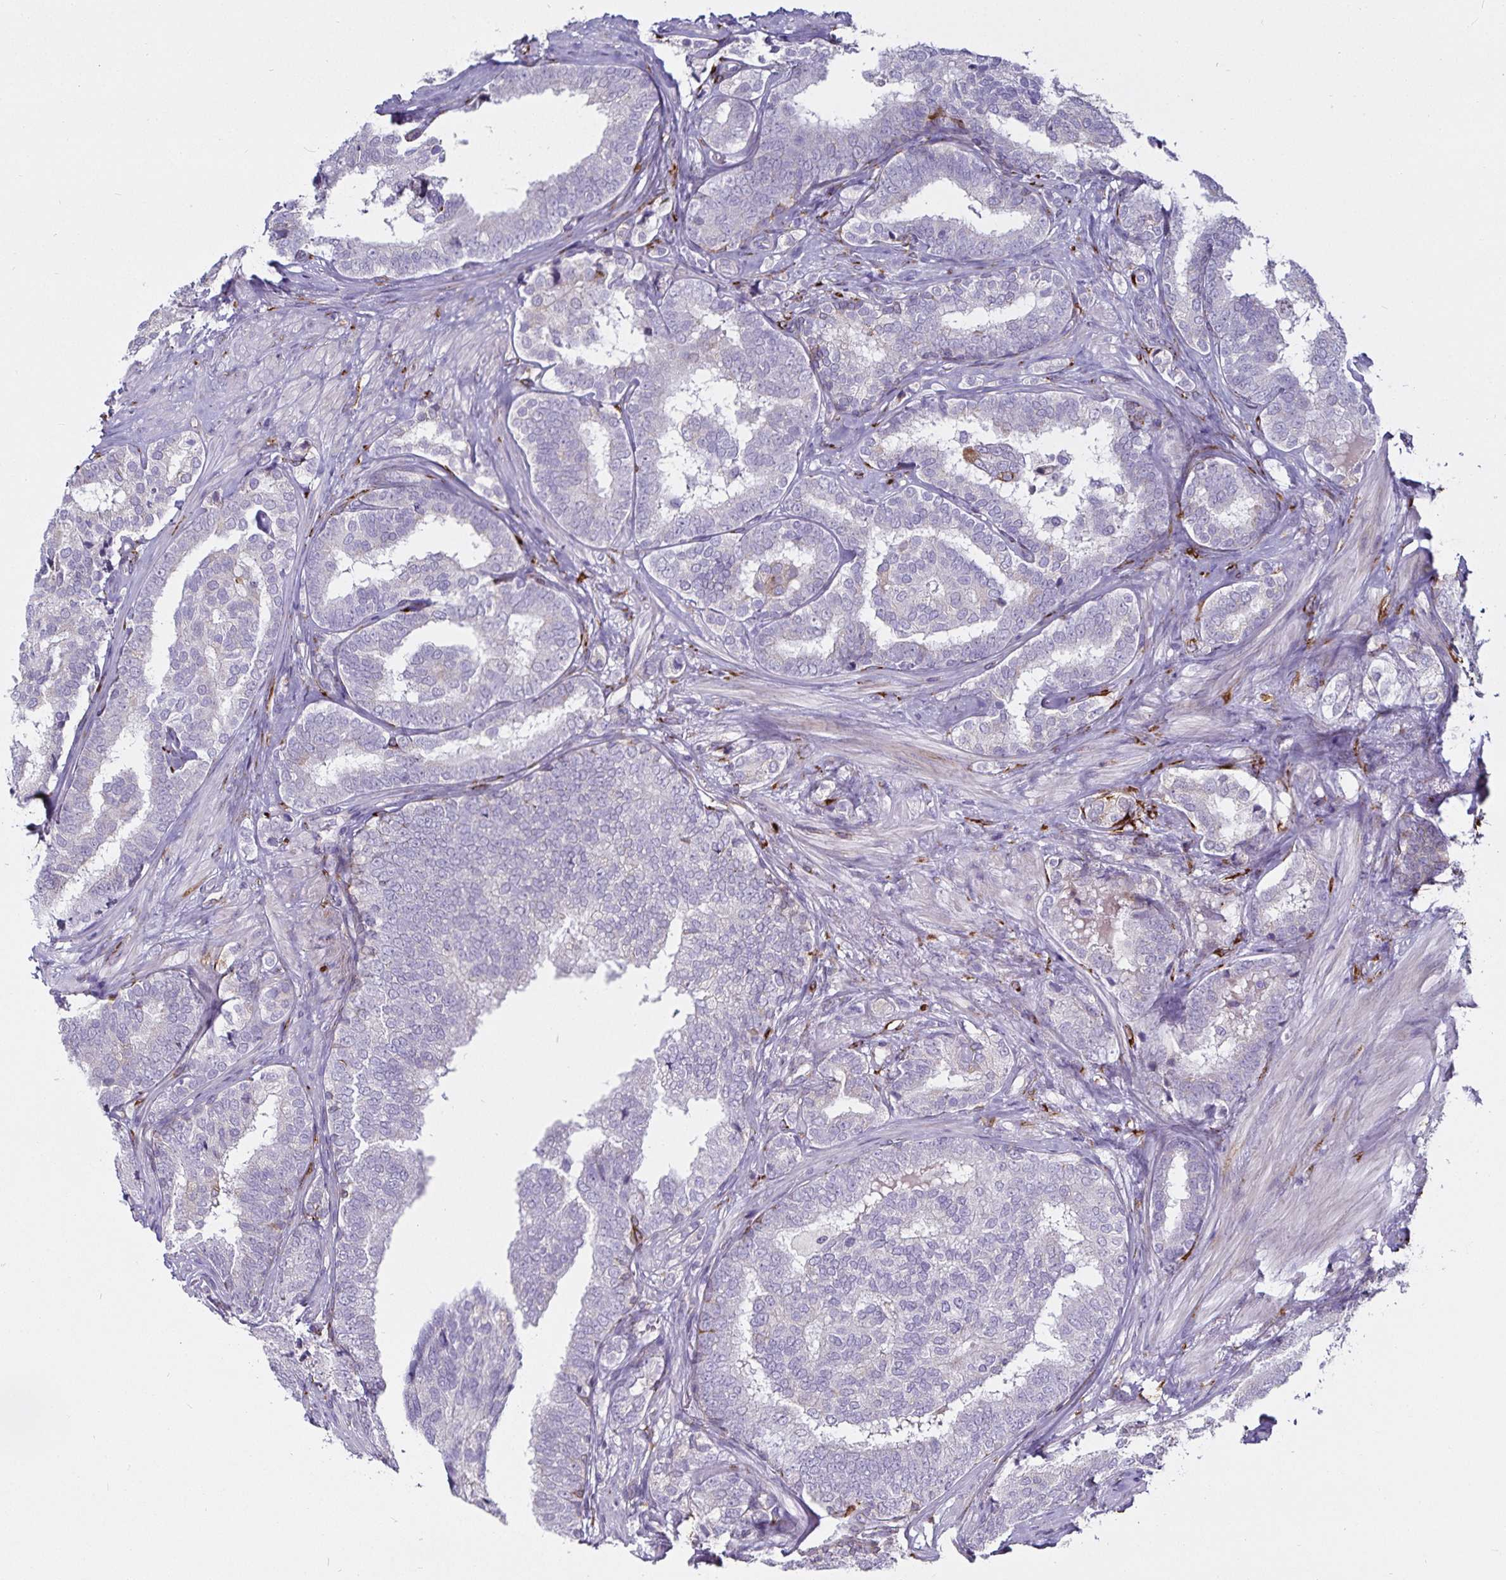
{"staining": {"intensity": "negative", "quantity": "none", "location": "none"}, "tissue": "prostate cancer", "cell_type": "Tumor cells", "image_type": "cancer", "snomed": [{"axis": "morphology", "description": "Adenocarcinoma, High grade"}, {"axis": "topography", "description": "Prostate"}], "caption": "Histopathology image shows no significant protein positivity in tumor cells of high-grade adenocarcinoma (prostate).", "gene": "P4HA2", "patient": {"sex": "male", "age": 72}}